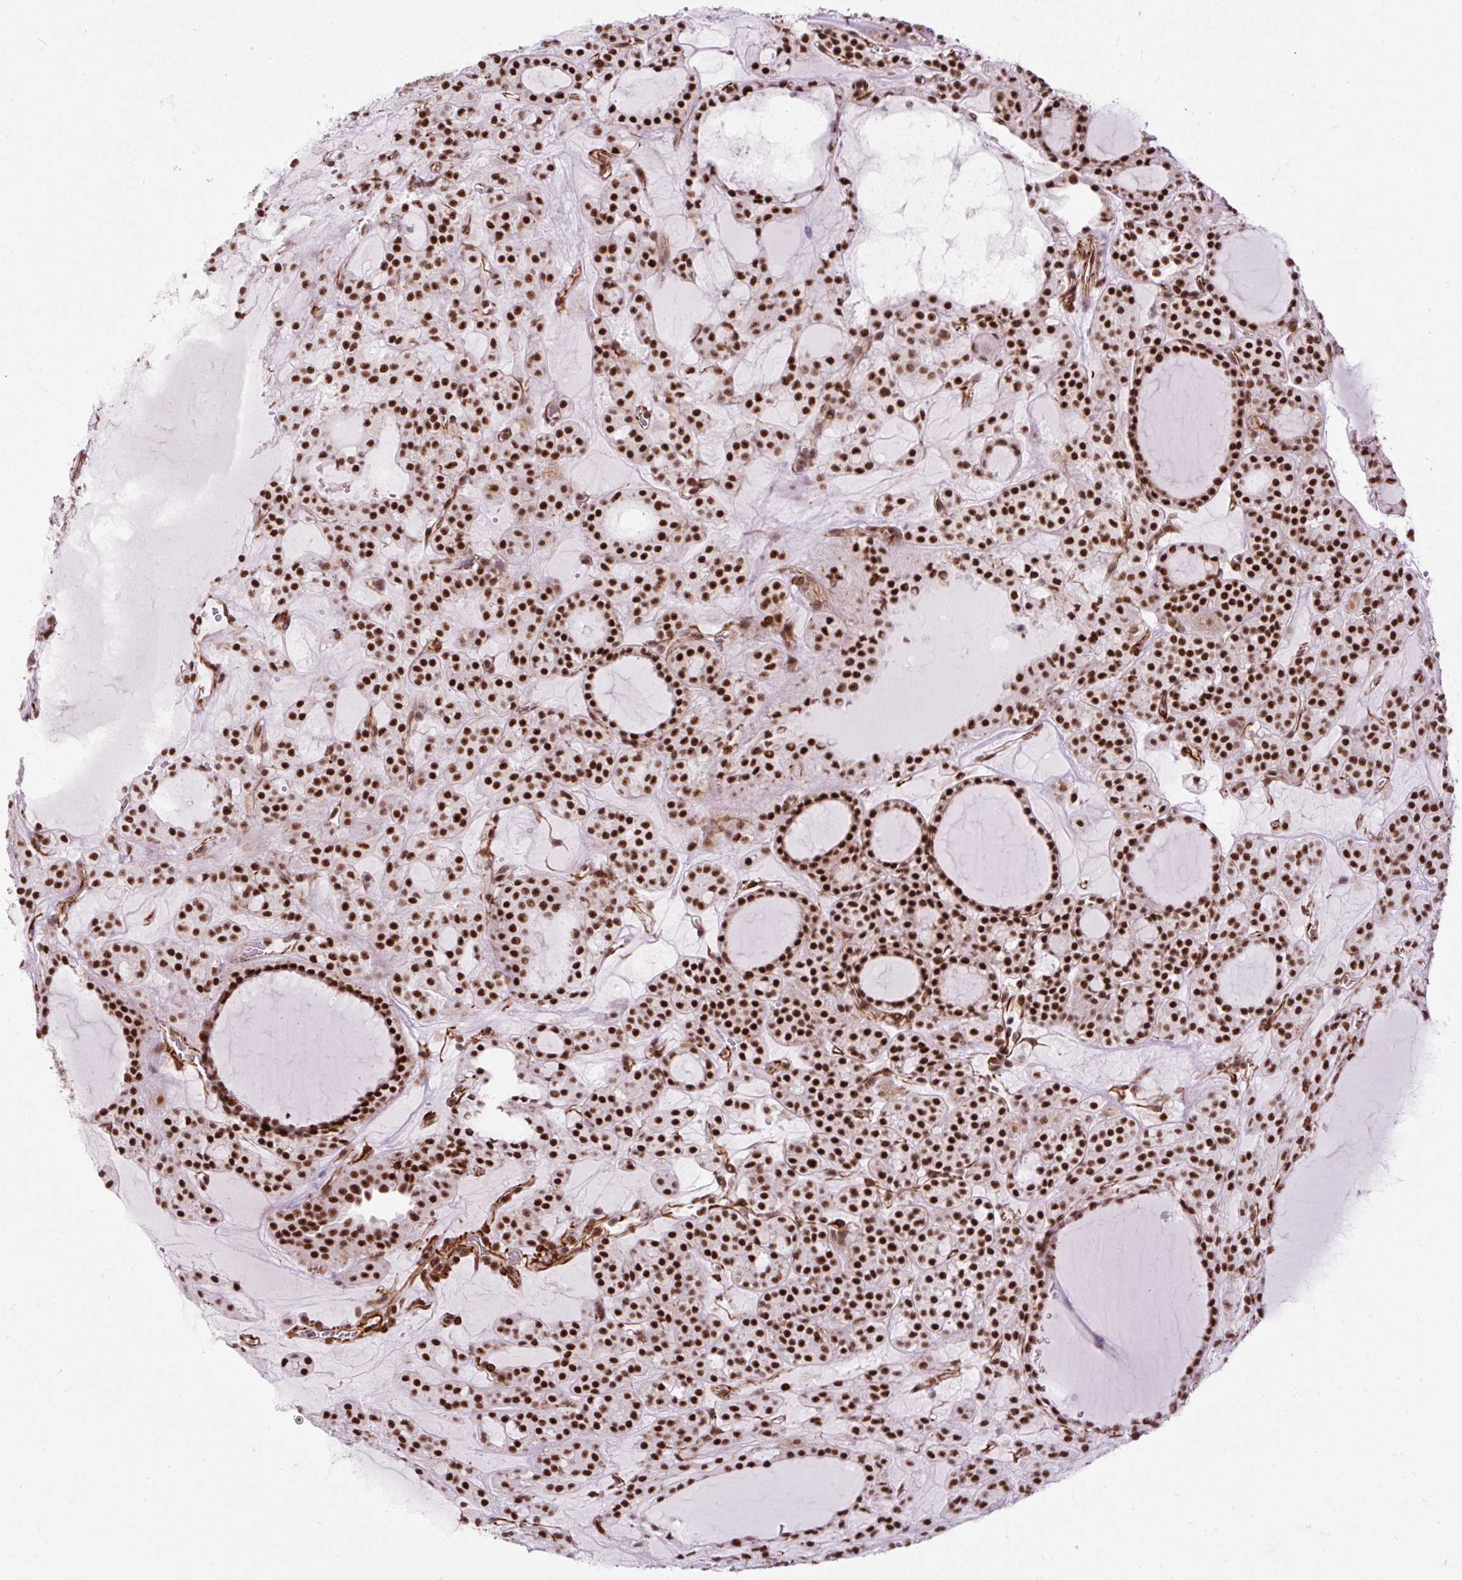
{"staining": {"intensity": "strong", "quantity": ">75%", "location": "nuclear"}, "tissue": "thyroid cancer", "cell_type": "Tumor cells", "image_type": "cancer", "snomed": [{"axis": "morphology", "description": "Follicular adenoma carcinoma, NOS"}, {"axis": "topography", "description": "Thyroid gland"}], "caption": "Thyroid cancer (follicular adenoma carcinoma) stained with immunohistochemistry exhibits strong nuclear staining in about >75% of tumor cells.", "gene": "LUC7L2", "patient": {"sex": "female", "age": 63}}